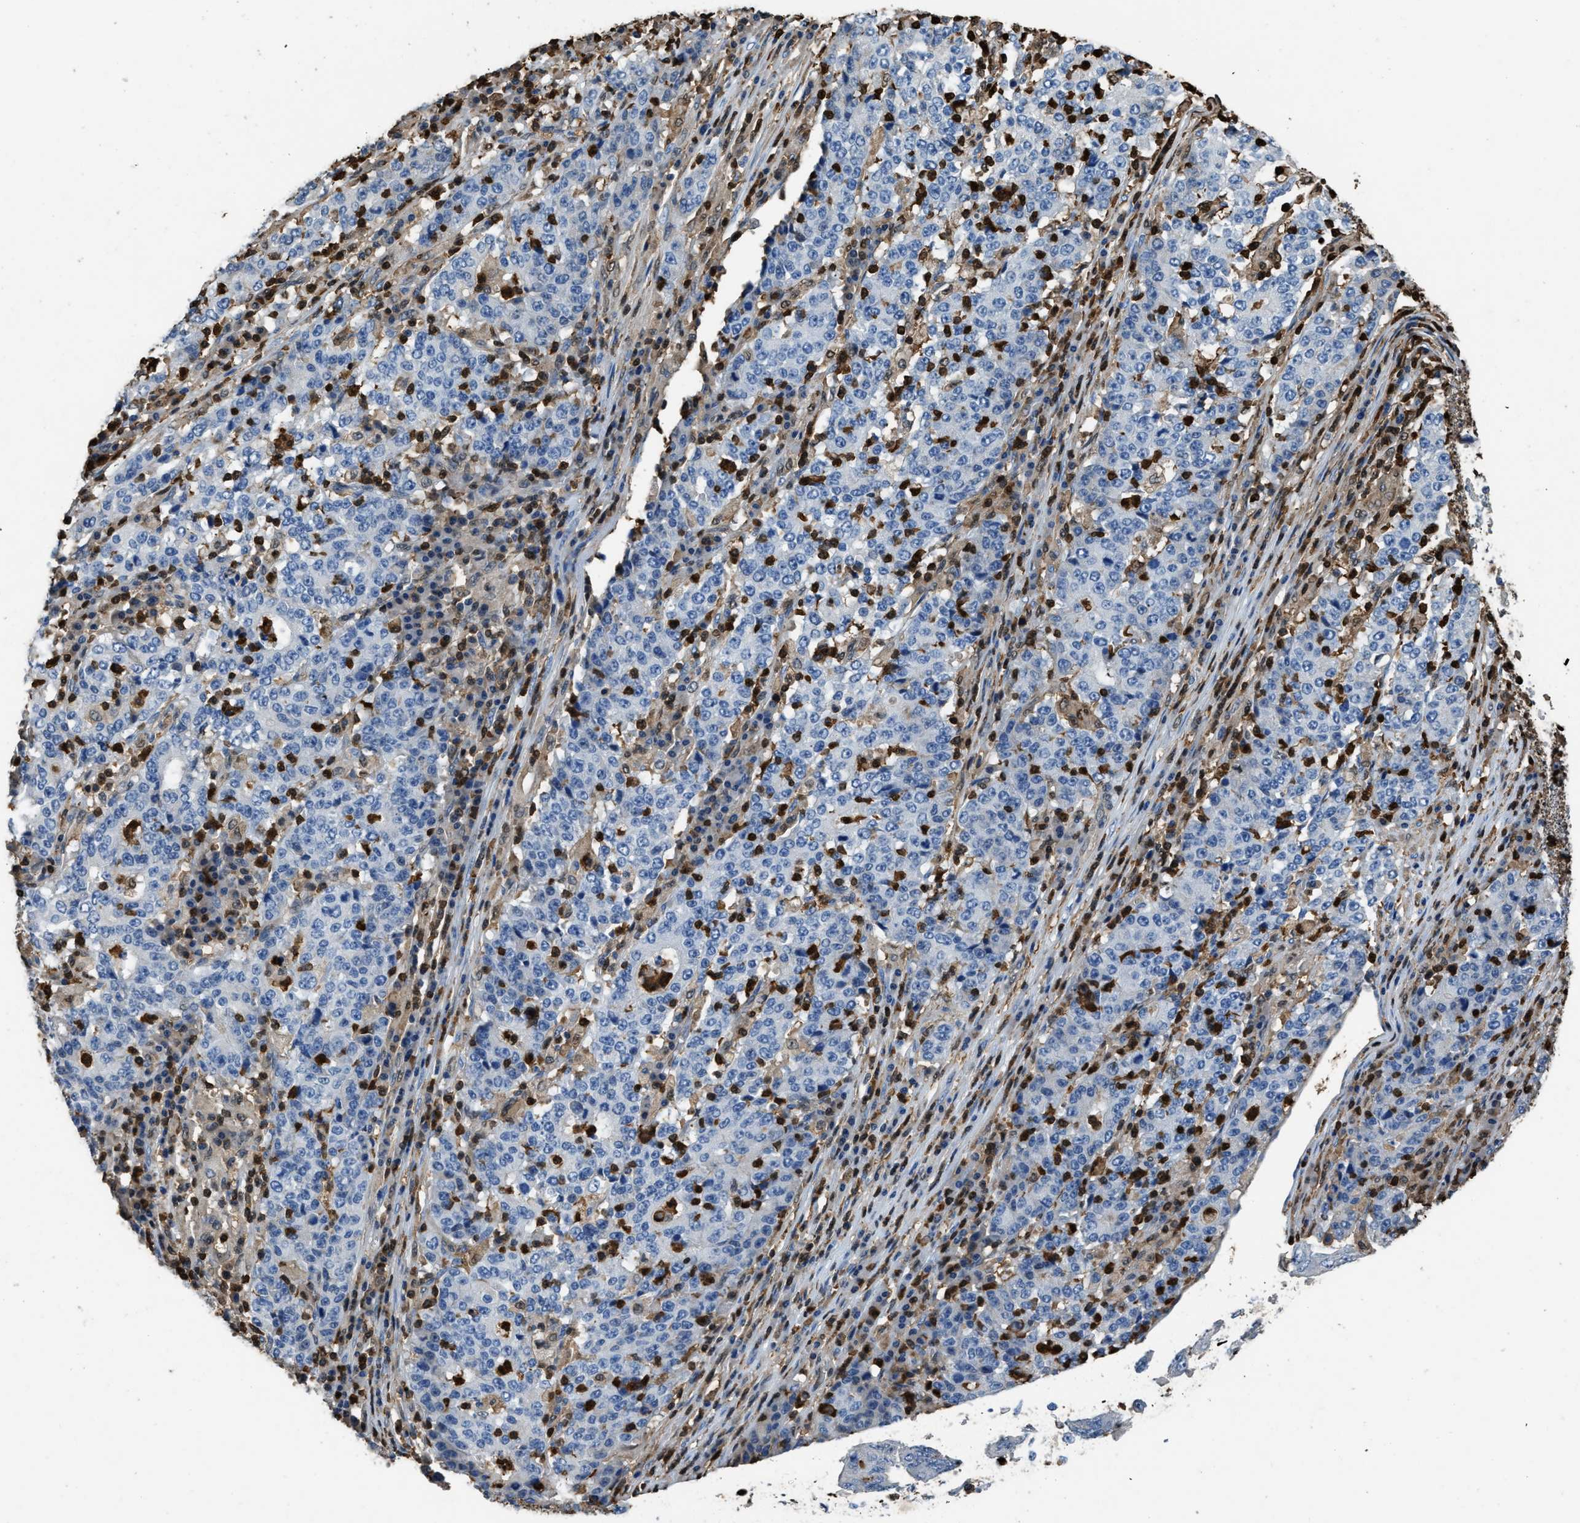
{"staining": {"intensity": "negative", "quantity": "none", "location": "none"}, "tissue": "stomach cancer", "cell_type": "Tumor cells", "image_type": "cancer", "snomed": [{"axis": "morphology", "description": "Adenocarcinoma, NOS"}, {"axis": "topography", "description": "Stomach"}], "caption": "IHC of human adenocarcinoma (stomach) exhibits no expression in tumor cells.", "gene": "ARHGDIB", "patient": {"sex": "female", "age": 65}}